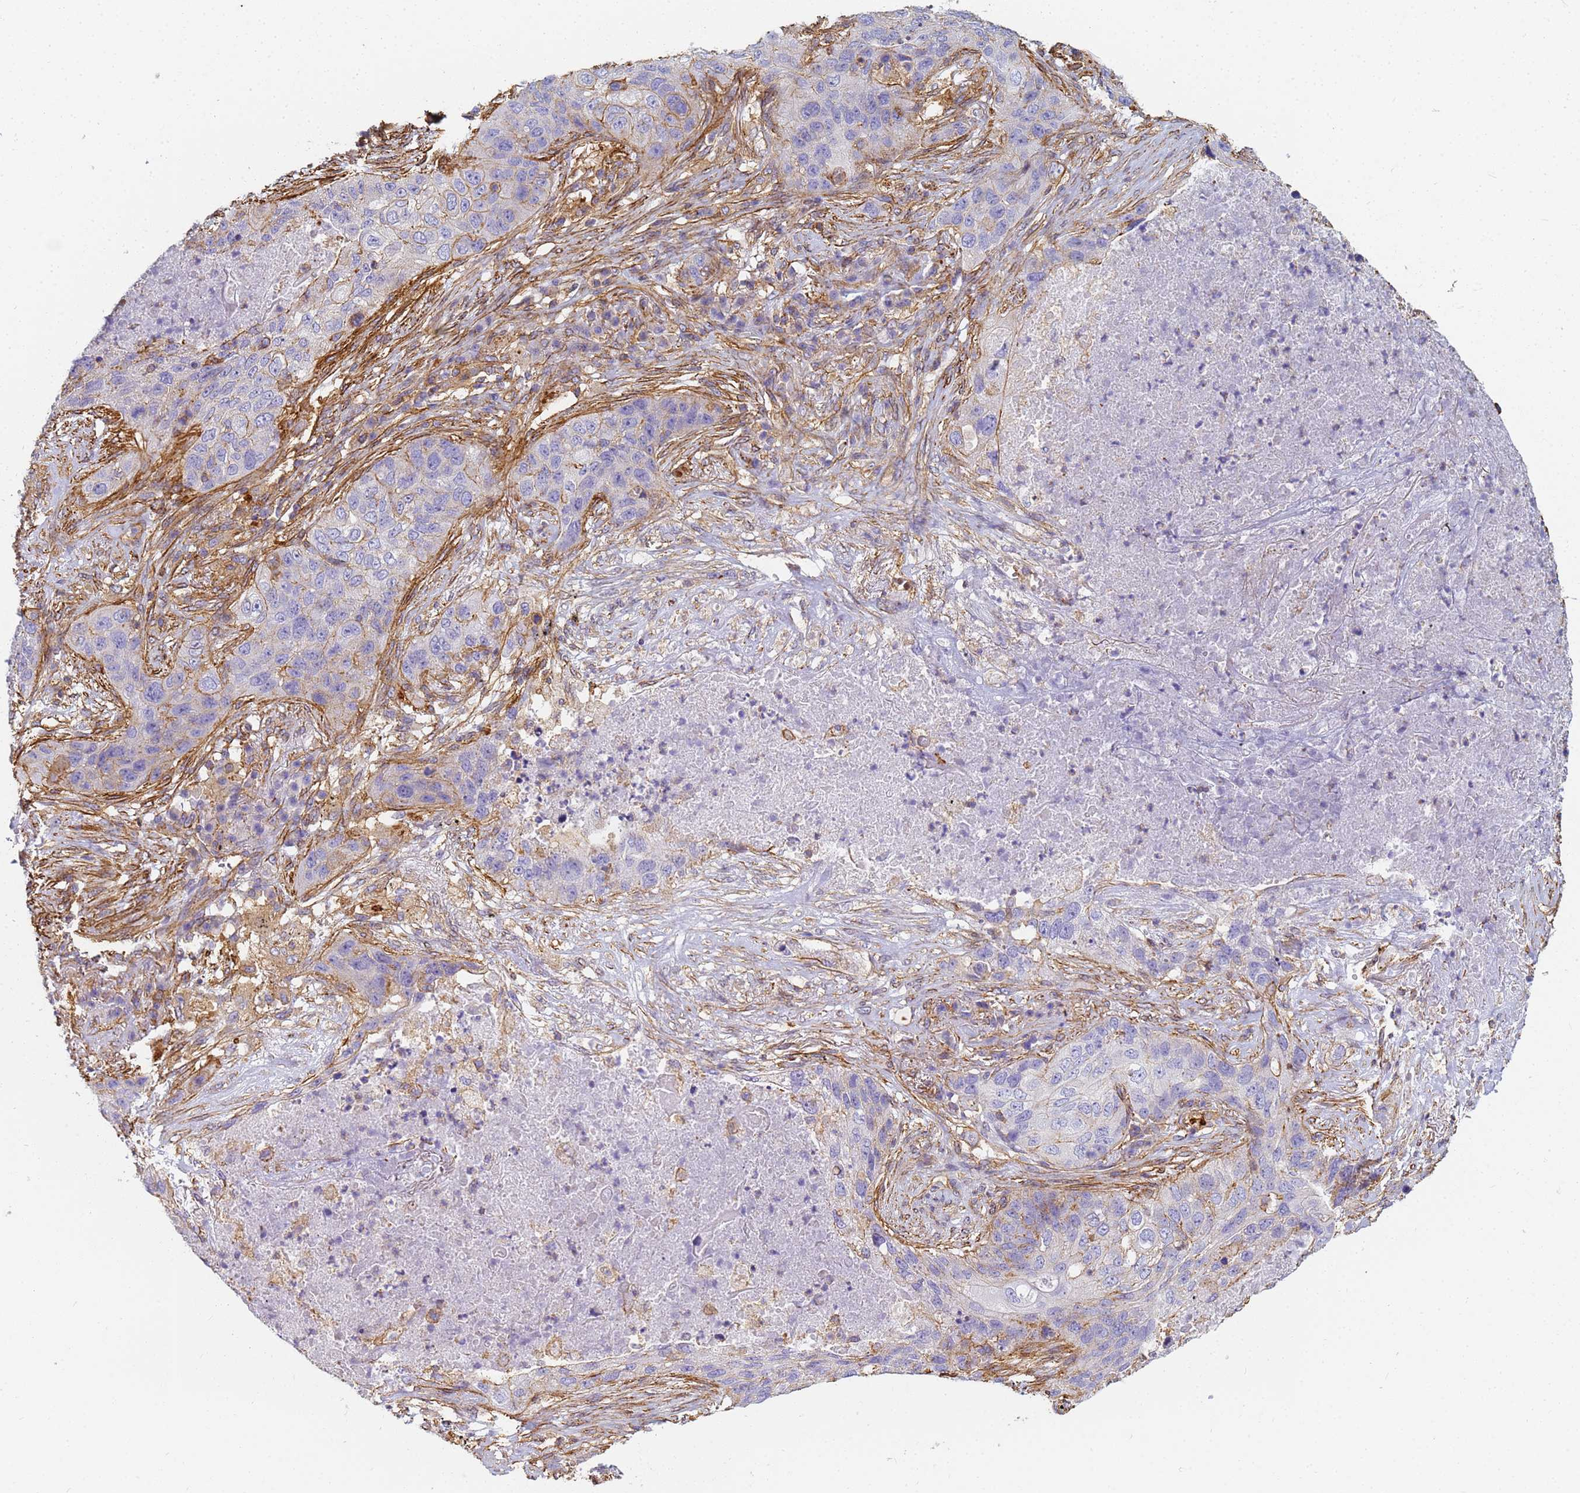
{"staining": {"intensity": "weak", "quantity": "25%-75%", "location": "cytoplasmic/membranous"}, "tissue": "lung cancer", "cell_type": "Tumor cells", "image_type": "cancer", "snomed": [{"axis": "morphology", "description": "Squamous cell carcinoma, NOS"}, {"axis": "topography", "description": "Lung"}], "caption": "IHC (DAB (3,3'-diaminobenzidine)) staining of human lung cancer (squamous cell carcinoma) shows weak cytoplasmic/membranous protein expression in approximately 25%-75% of tumor cells. The protein is shown in brown color, while the nuclei are stained blue.", "gene": "TPM1", "patient": {"sex": "female", "age": 63}}